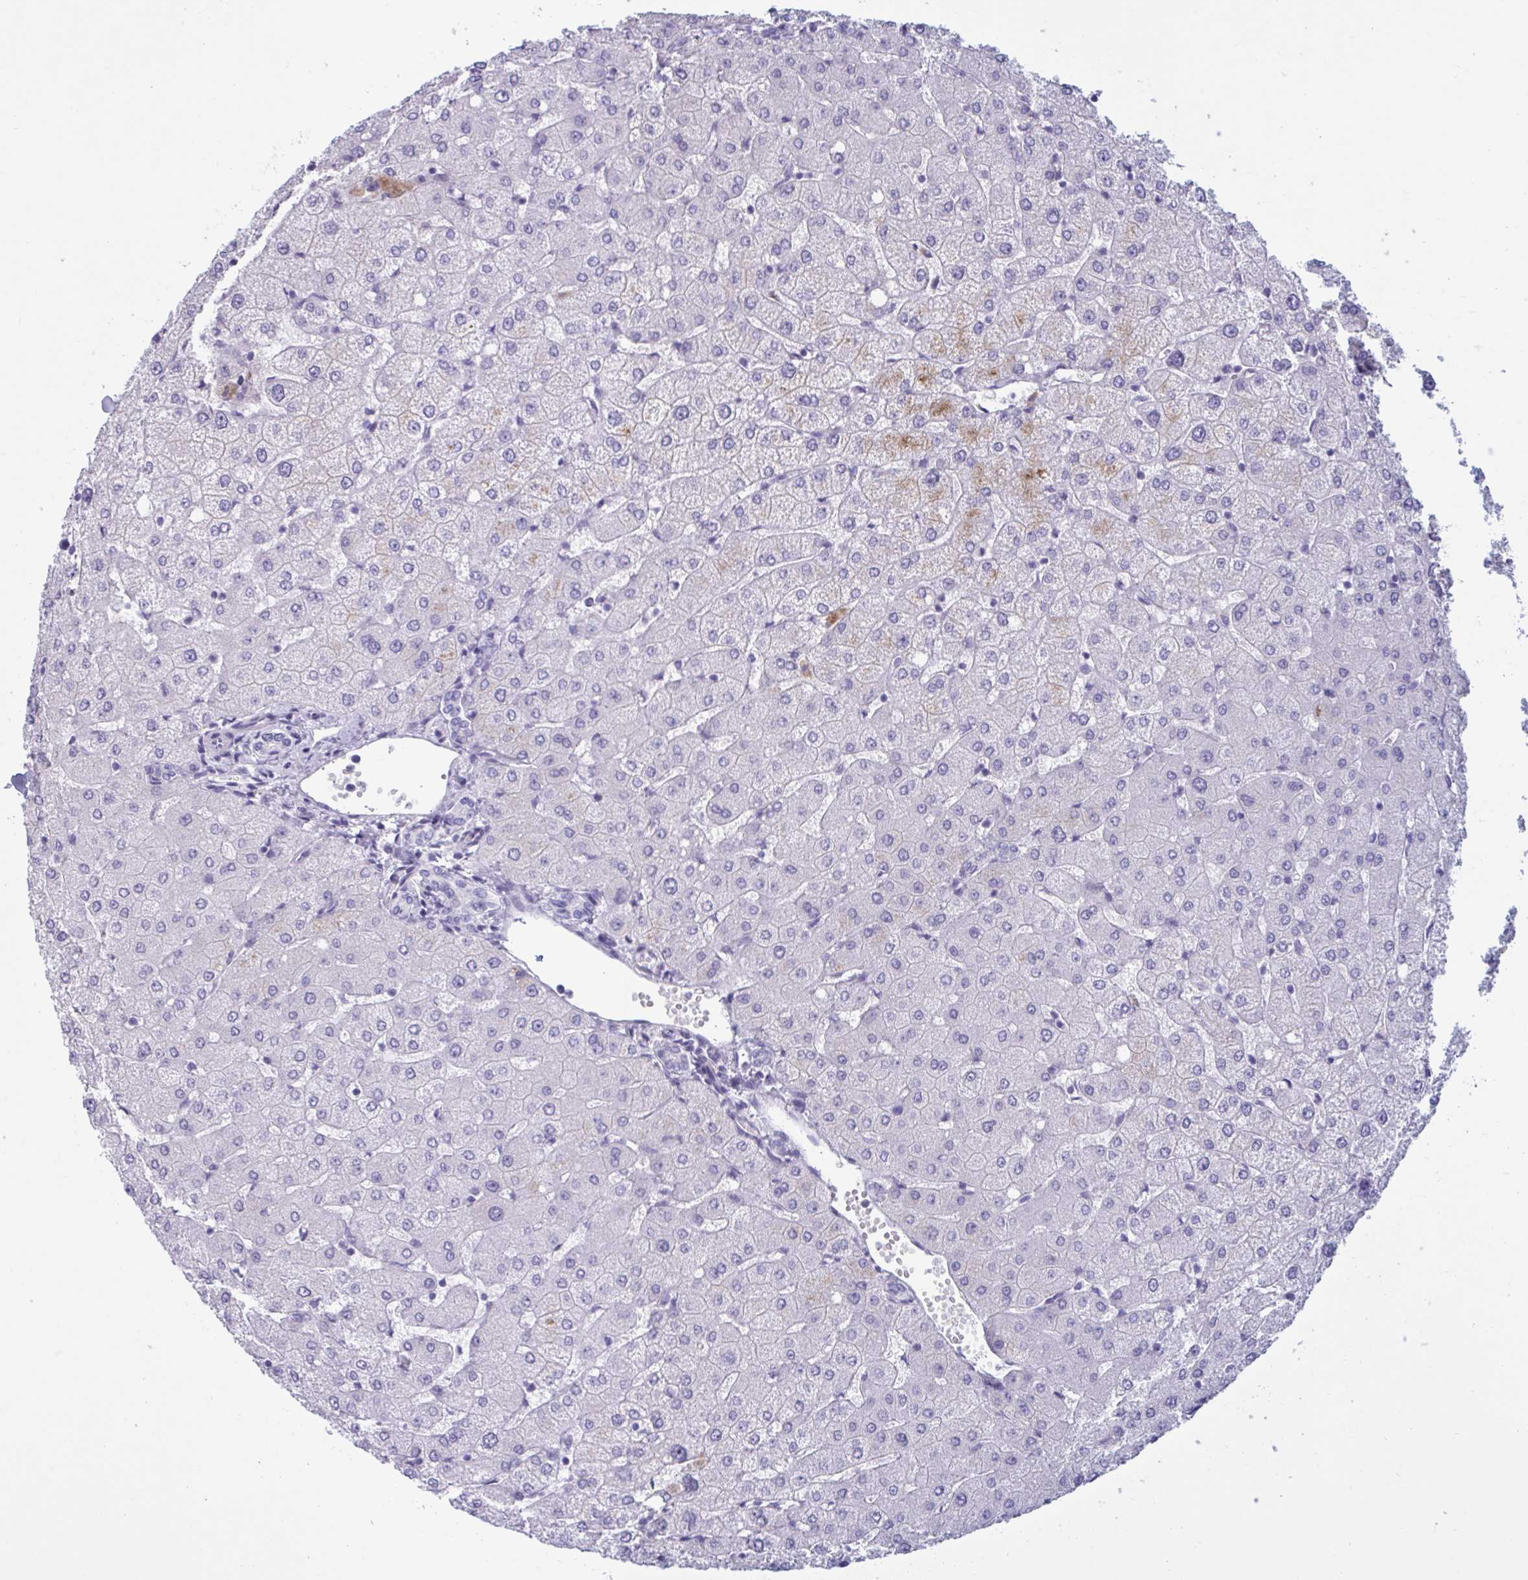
{"staining": {"intensity": "negative", "quantity": "none", "location": "none"}, "tissue": "liver", "cell_type": "Cholangiocytes", "image_type": "normal", "snomed": [{"axis": "morphology", "description": "Normal tissue, NOS"}, {"axis": "topography", "description": "Liver"}], "caption": "Histopathology image shows no protein staining in cholangiocytes of unremarkable liver.", "gene": "OR1L3", "patient": {"sex": "female", "age": 54}}